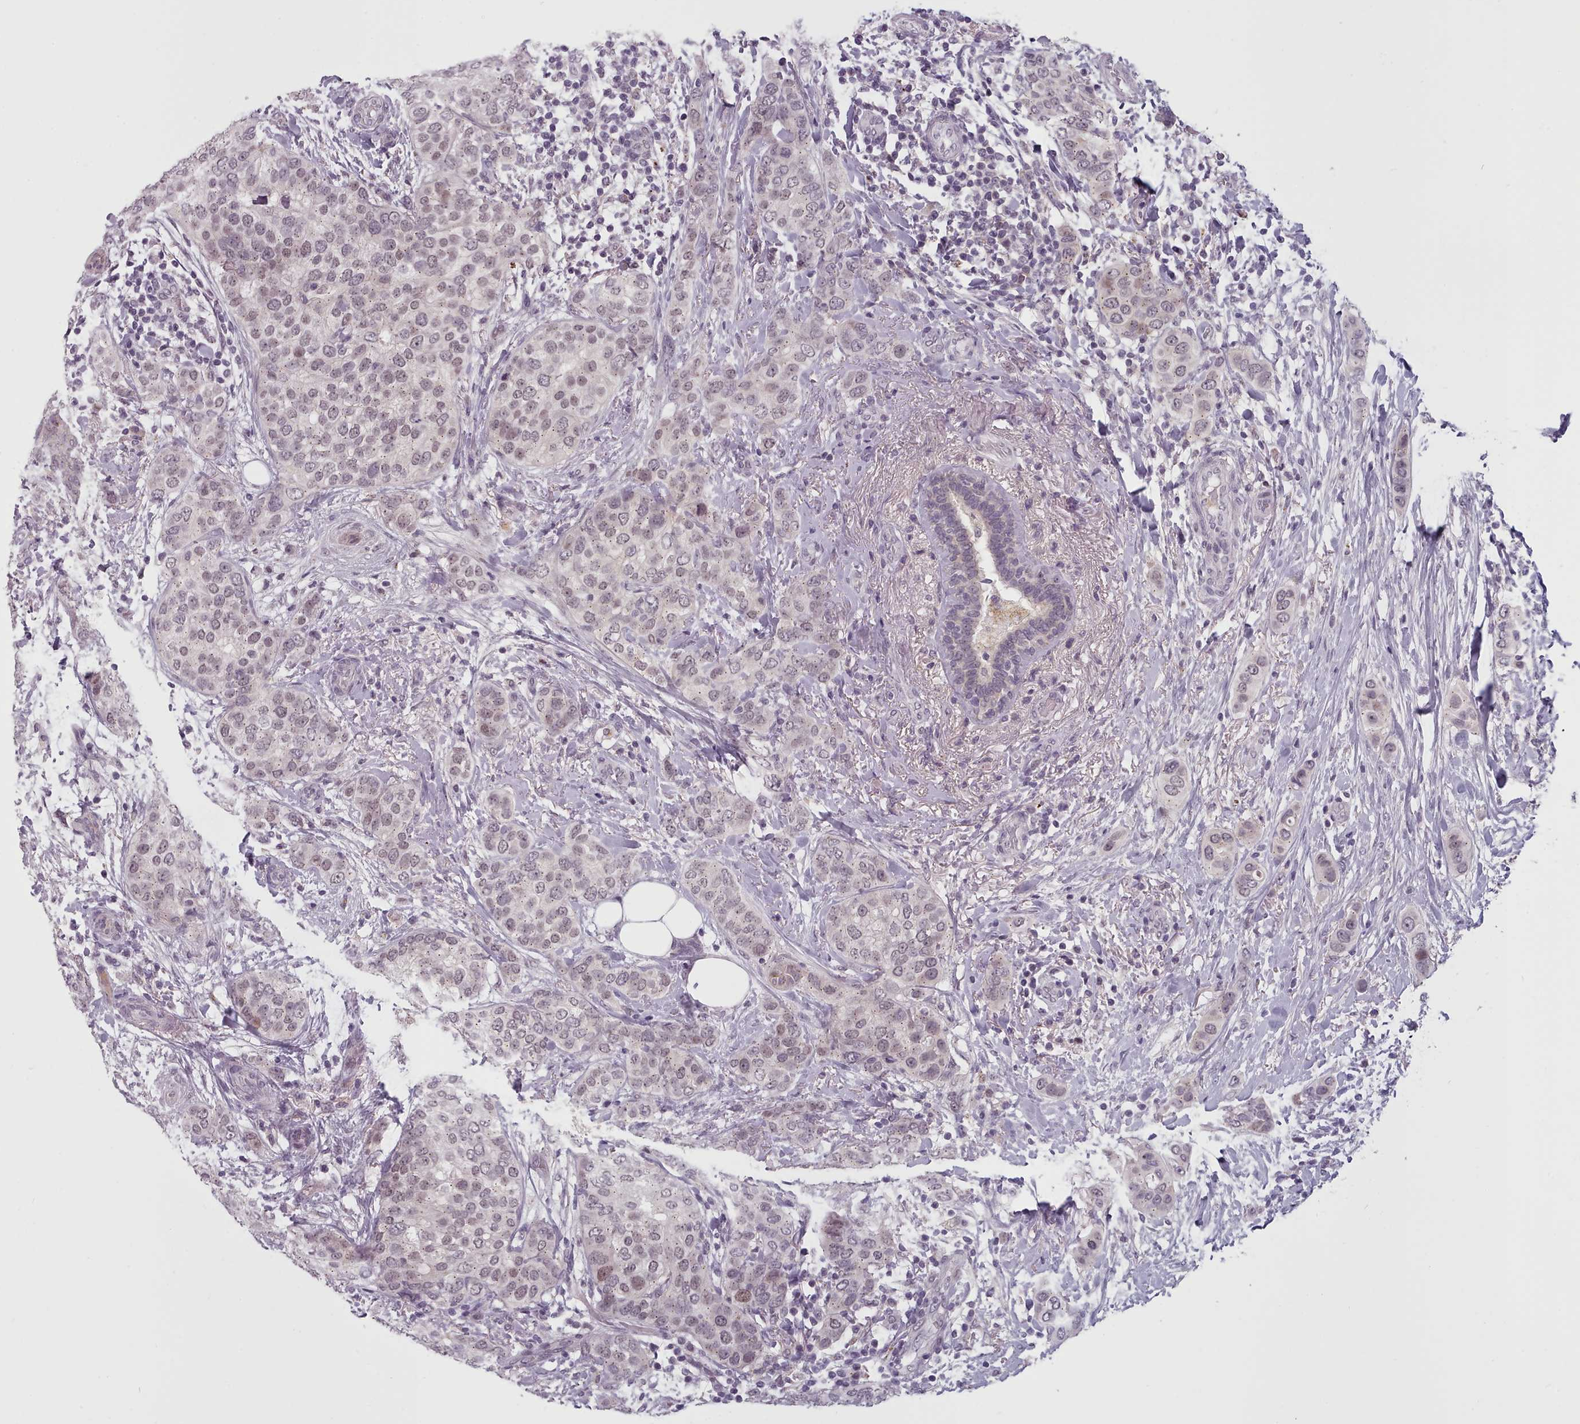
{"staining": {"intensity": "weak", "quantity": "25%-75%", "location": "nuclear"}, "tissue": "breast cancer", "cell_type": "Tumor cells", "image_type": "cancer", "snomed": [{"axis": "morphology", "description": "Lobular carcinoma"}, {"axis": "topography", "description": "Breast"}], "caption": "Immunohistochemical staining of human breast cancer shows low levels of weak nuclear expression in about 25%-75% of tumor cells.", "gene": "PBX4", "patient": {"sex": "female", "age": 51}}